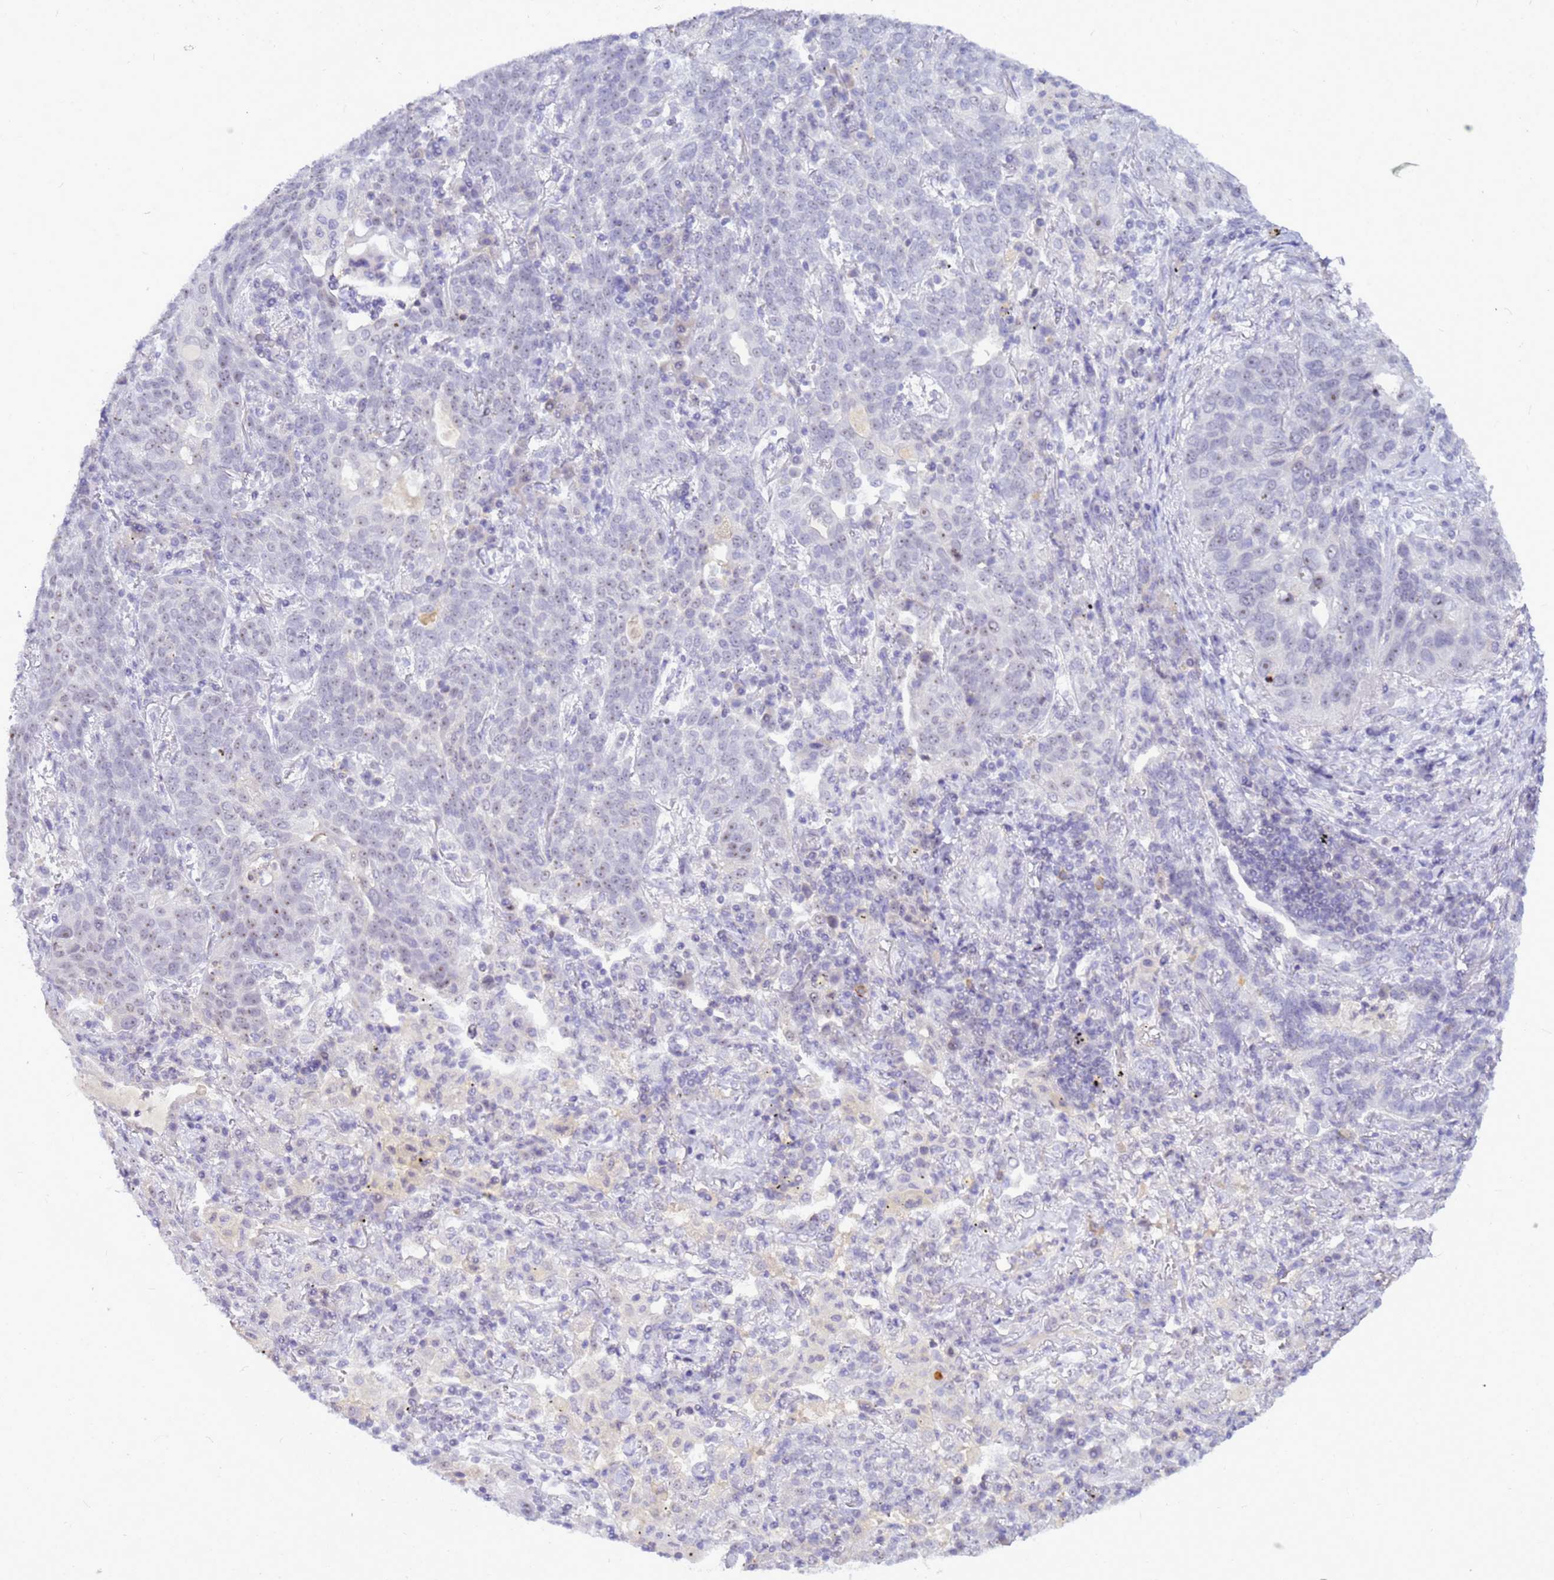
{"staining": {"intensity": "negative", "quantity": "none", "location": "none"}, "tissue": "lung cancer", "cell_type": "Tumor cells", "image_type": "cancer", "snomed": [{"axis": "morphology", "description": "Squamous cell carcinoma, NOS"}, {"axis": "topography", "description": "Lung"}], "caption": "An immunohistochemistry (IHC) micrograph of lung squamous cell carcinoma is shown. There is no staining in tumor cells of lung squamous cell carcinoma. (Brightfield microscopy of DAB immunohistochemistry (IHC) at high magnification).", "gene": "DMRTC2", "patient": {"sex": "female", "age": 70}}